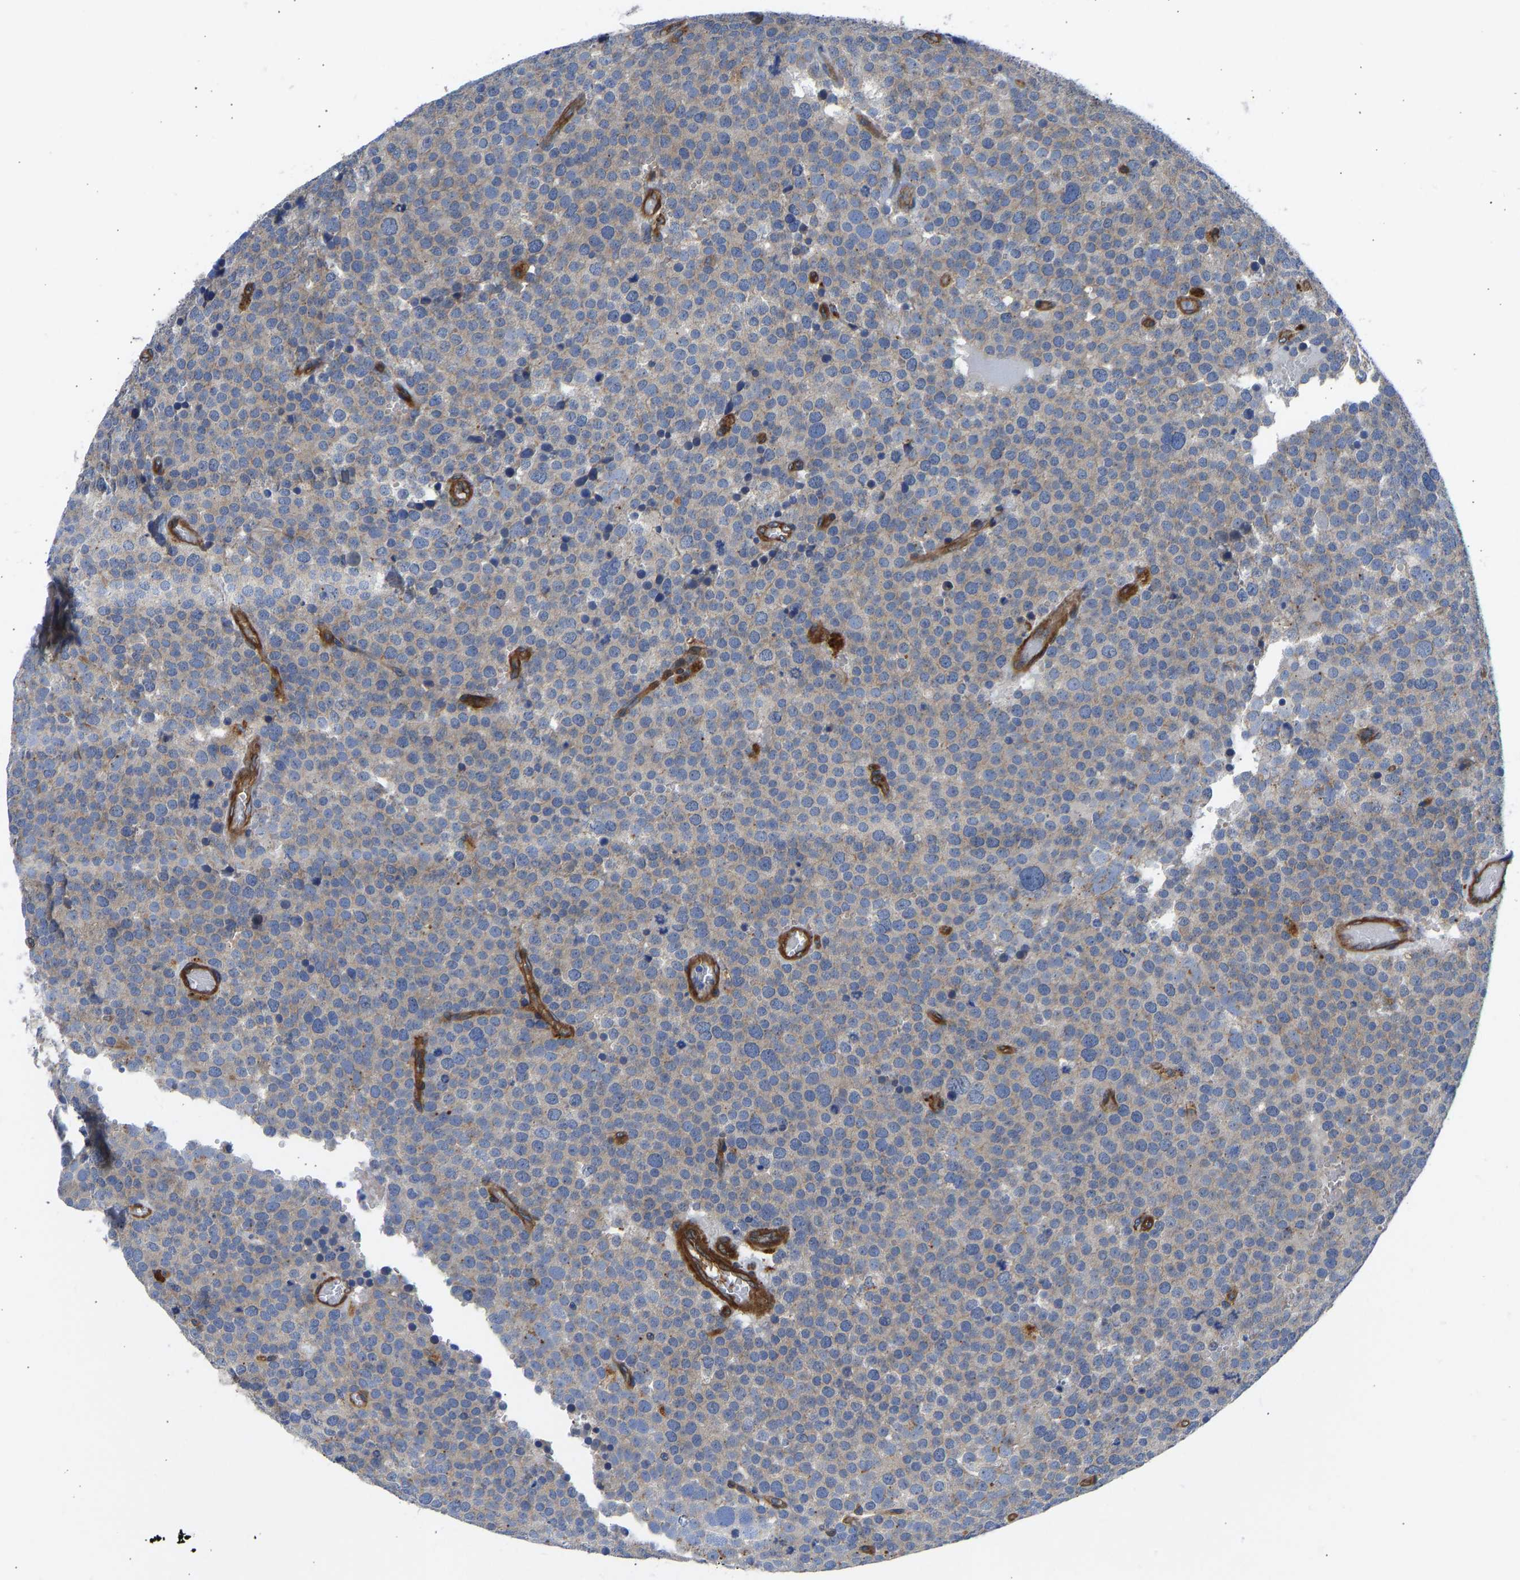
{"staining": {"intensity": "weak", "quantity": "25%-75%", "location": "cytoplasmic/membranous"}, "tissue": "testis cancer", "cell_type": "Tumor cells", "image_type": "cancer", "snomed": [{"axis": "morphology", "description": "Normal tissue, NOS"}, {"axis": "morphology", "description": "Seminoma, NOS"}, {"axis": "topography", "description": "Testis"}], "caption": "Immunohistochemistry of testis seminoma shows low levels of weak cytoplasmic/membranous expression in approximately 25%-75% of tumor cells. The staining was performed using DAB, with brown indicating positive protein expression. Nuclei are stained blue with hematoxylin.", "gene": "MYO1C", "patient": {"sex": "male", "age": 71}}